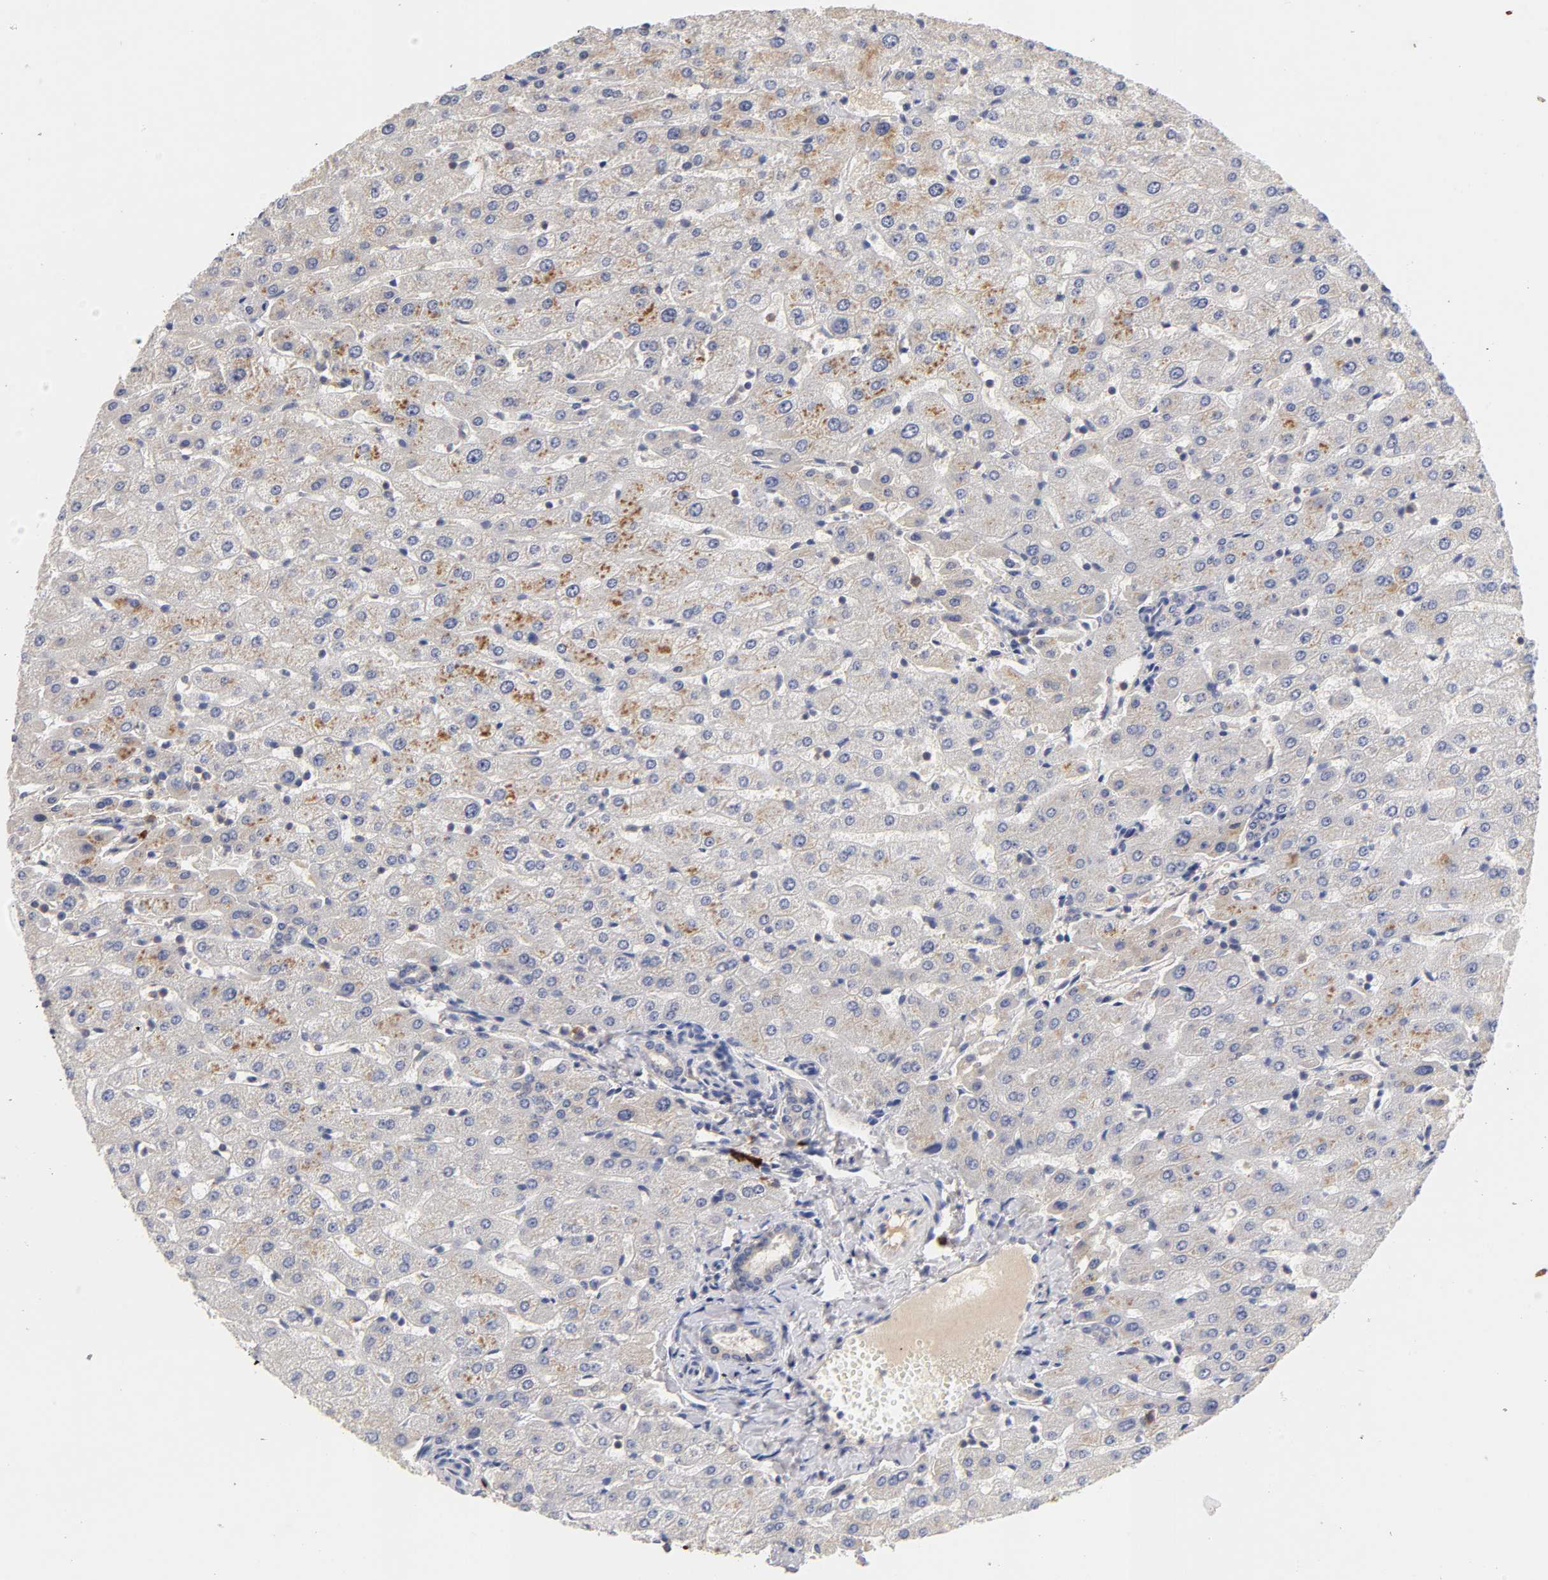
{"staining": {"intensity": "weak", "quantity": ">75%", "location": "cytoplasmic/membranous"}, "tissue": "liver", "cell_type": "Cholangiocytes", "image_type": "normal", "snomed": [{"axis": "morphology", "description": "Normal tissue, NOS"}, {"axis": "morphology", "description": "Fibrosis, NOS"}, {"axis": "topography", "description": "Liver"}], "caption": "Cholangiocytes demonstrate weak cytoplasmic/membranous positivity in approximately >75% of cells in normal liver. The protein is shown in brown color, while the nuclei are stained blue.", "gene": "RPS29", "patient": {"sex": "female", "age": 29}}